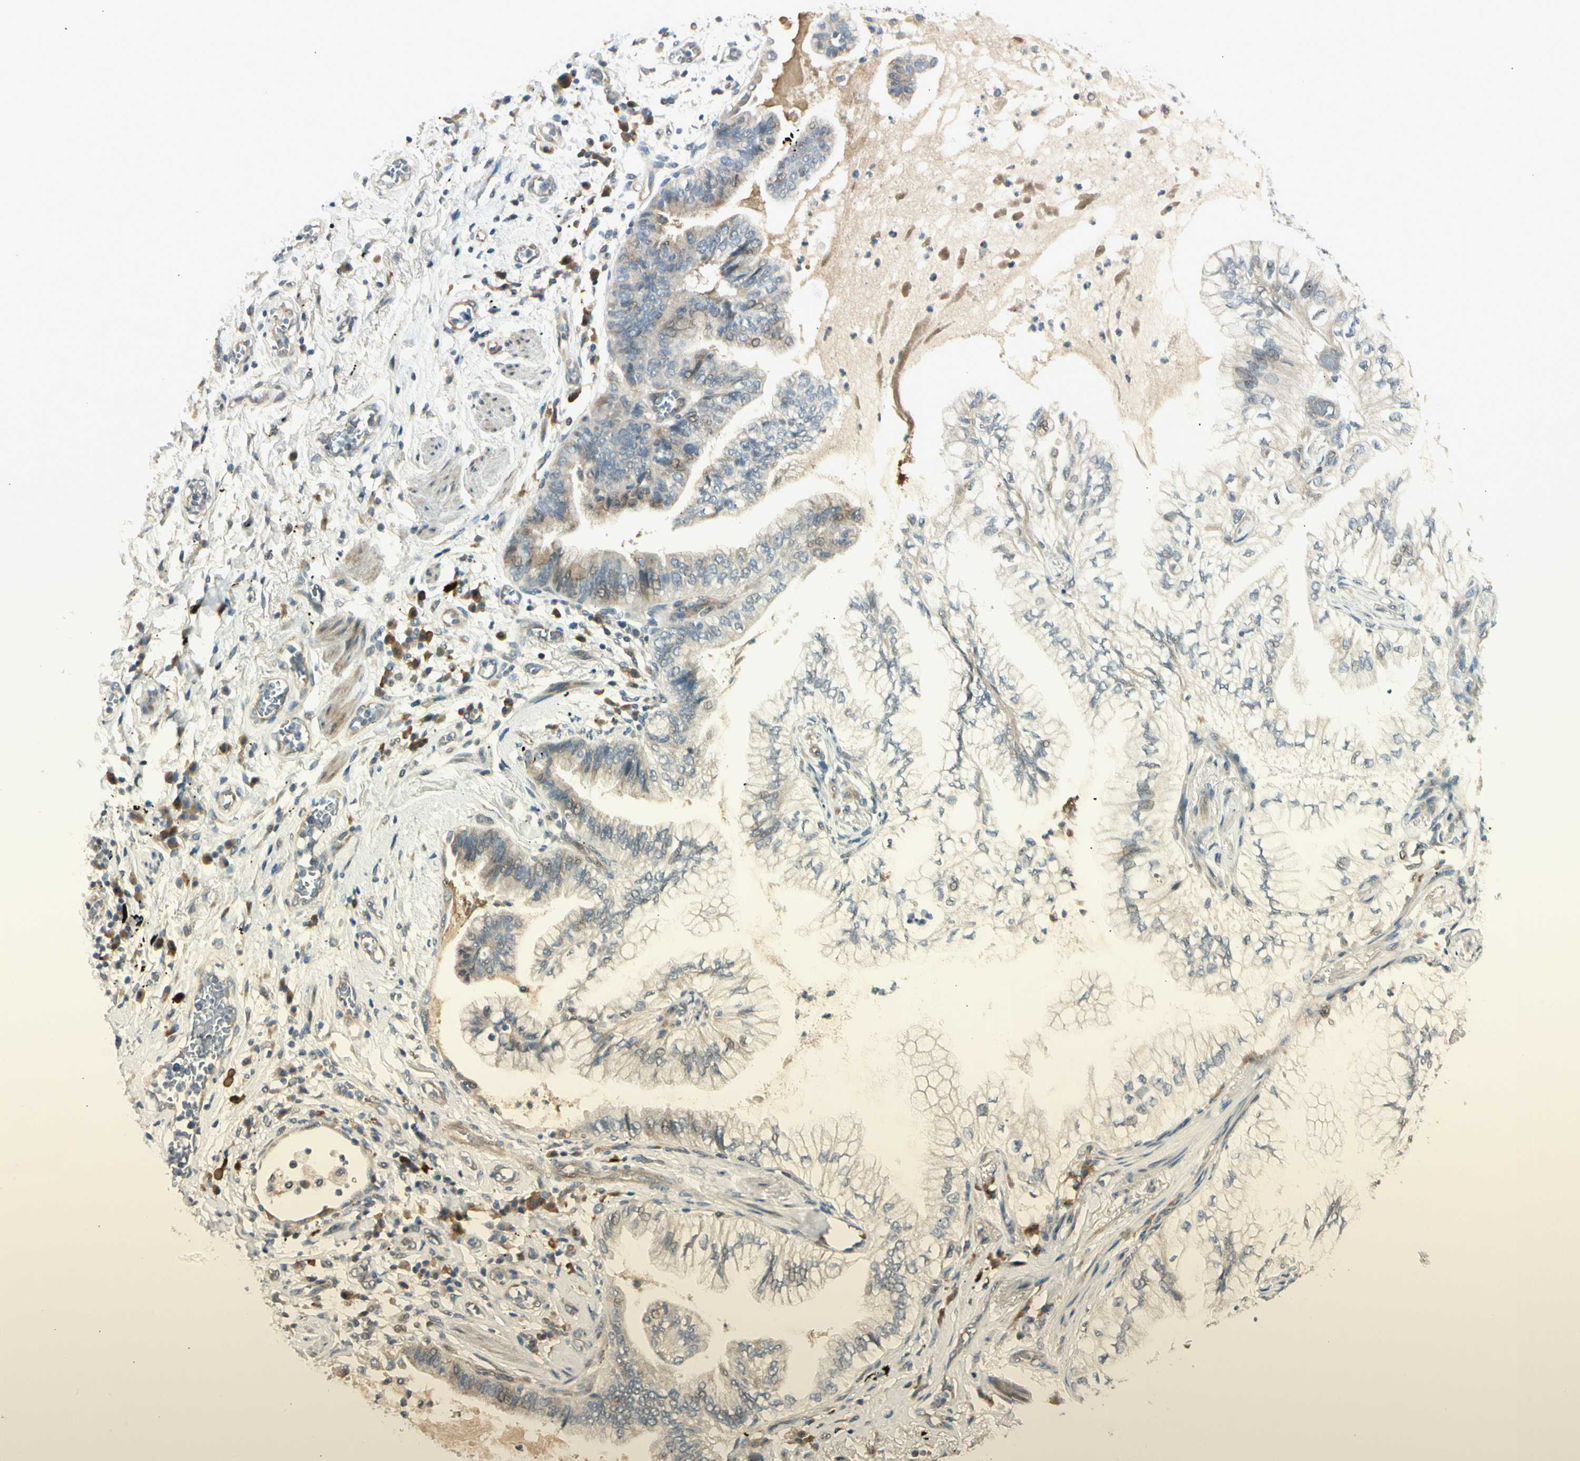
{"staining": {"intensity": "weak", "quantity": "<25%", "location": "cytoplasmic/membranous"}, "tissue": "lung cancer", "cell_type": "Tumor cells", "image_type": "cancer", "snomed": [{"axis": "morphology", "description": "Normal tissue, NOS"}, {"axis": "morphology", "description": "Adenocarcinoma, NOS"}, {"axis": "topography", "description": "Bronchus"}, {"axis": "topography", "description": "Lung"}], "caption": "The micrograph demonstrates no staining of tumor cells in lung adenocarcinoma.", "gene": "PCDHB15", "patient": {"sex": "female", "age": 70}}